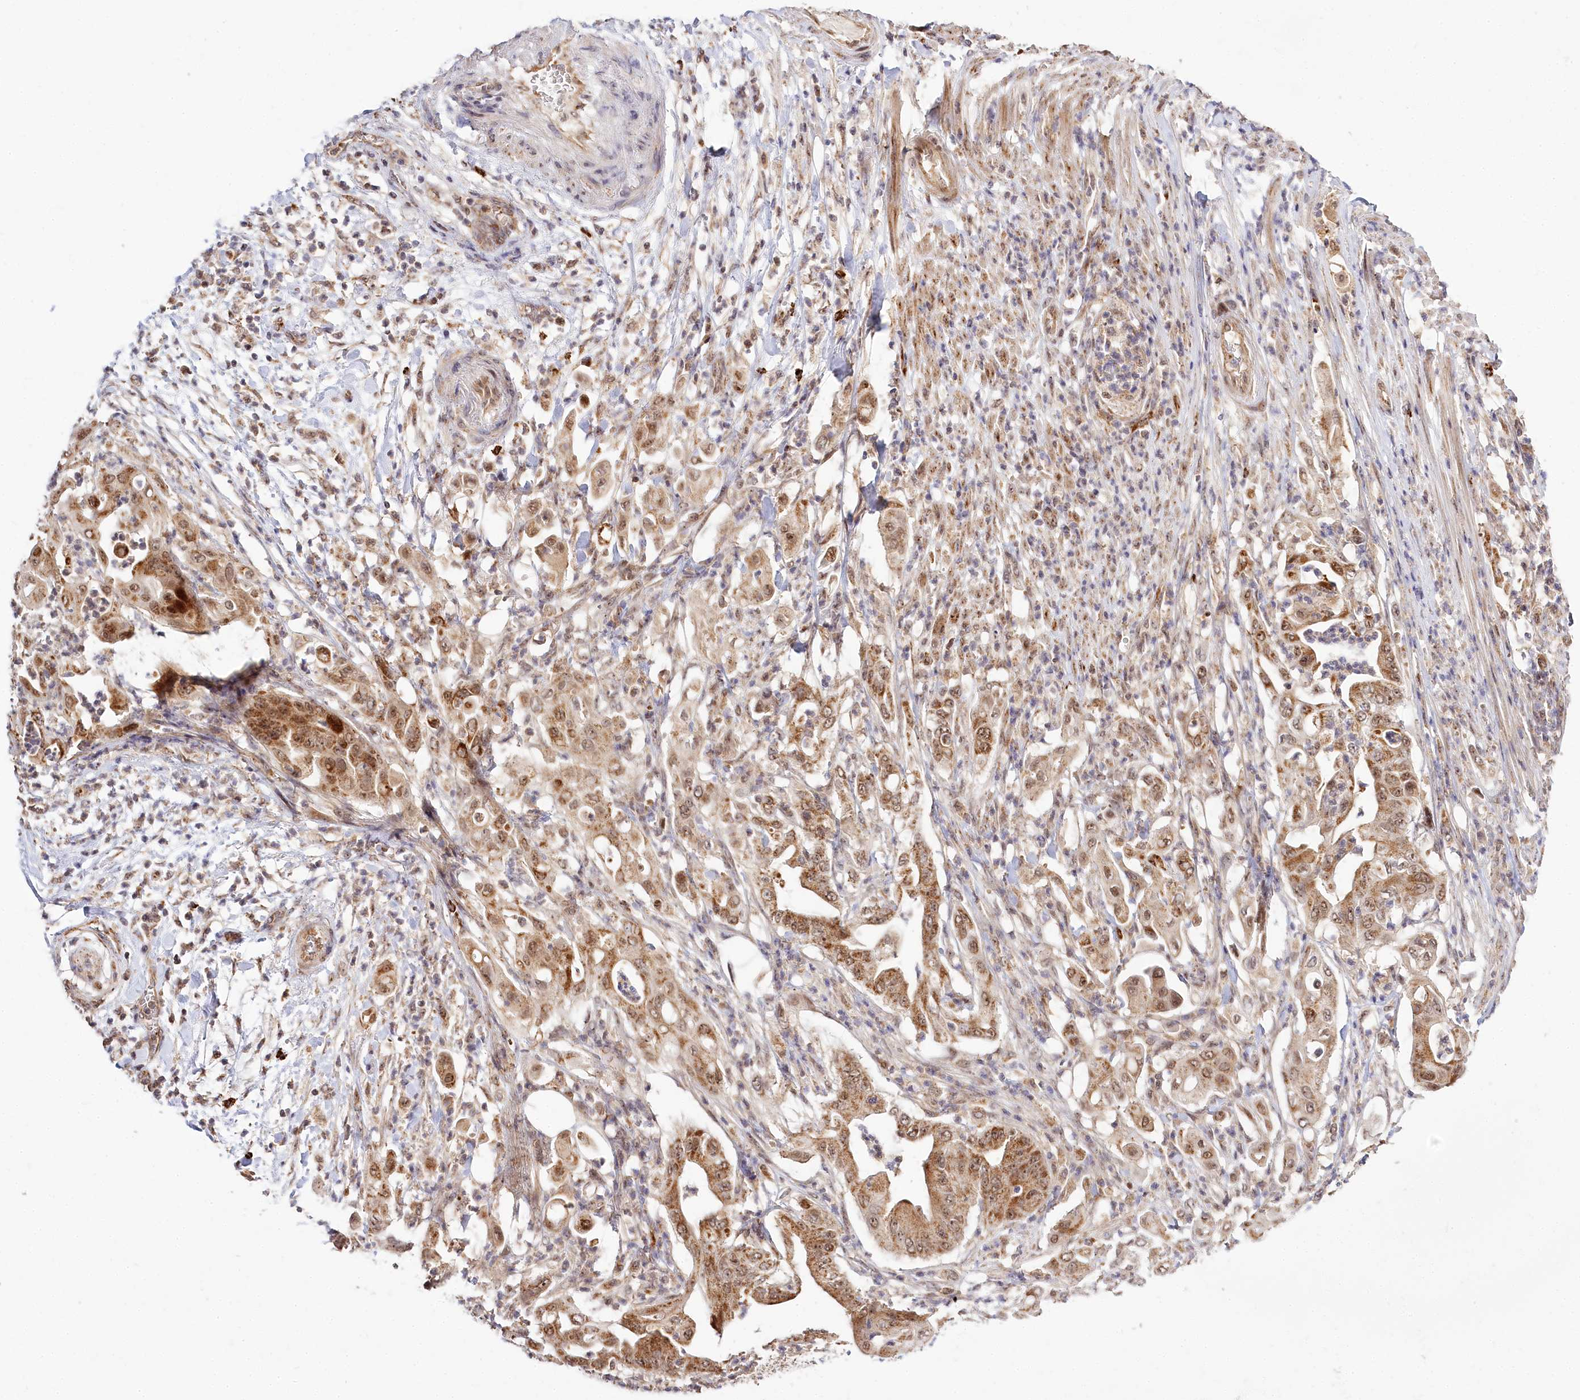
{"staining": {"intensity": "moderate", "quantity": ">75%", "location": "cytoplasmic/membranous"}, "tissue": "pancreatic cancer", "cell_type": "Tumor cells", "image_type": "cancer", "snomed": [{"axis": "morphology", "description": "Adenocarcinoma, NOS"}, {"axis": "topography", "description": "Pancreas"}], "caption": "This photomicrograph exhibits IHC staining of human pancreatic cancer, with medium moderate cytoplasmic/membranous expression in about >75% of tumor cells.", "gene": "RTN4IP1", "patient": {"sex": "female", "age": 77}}